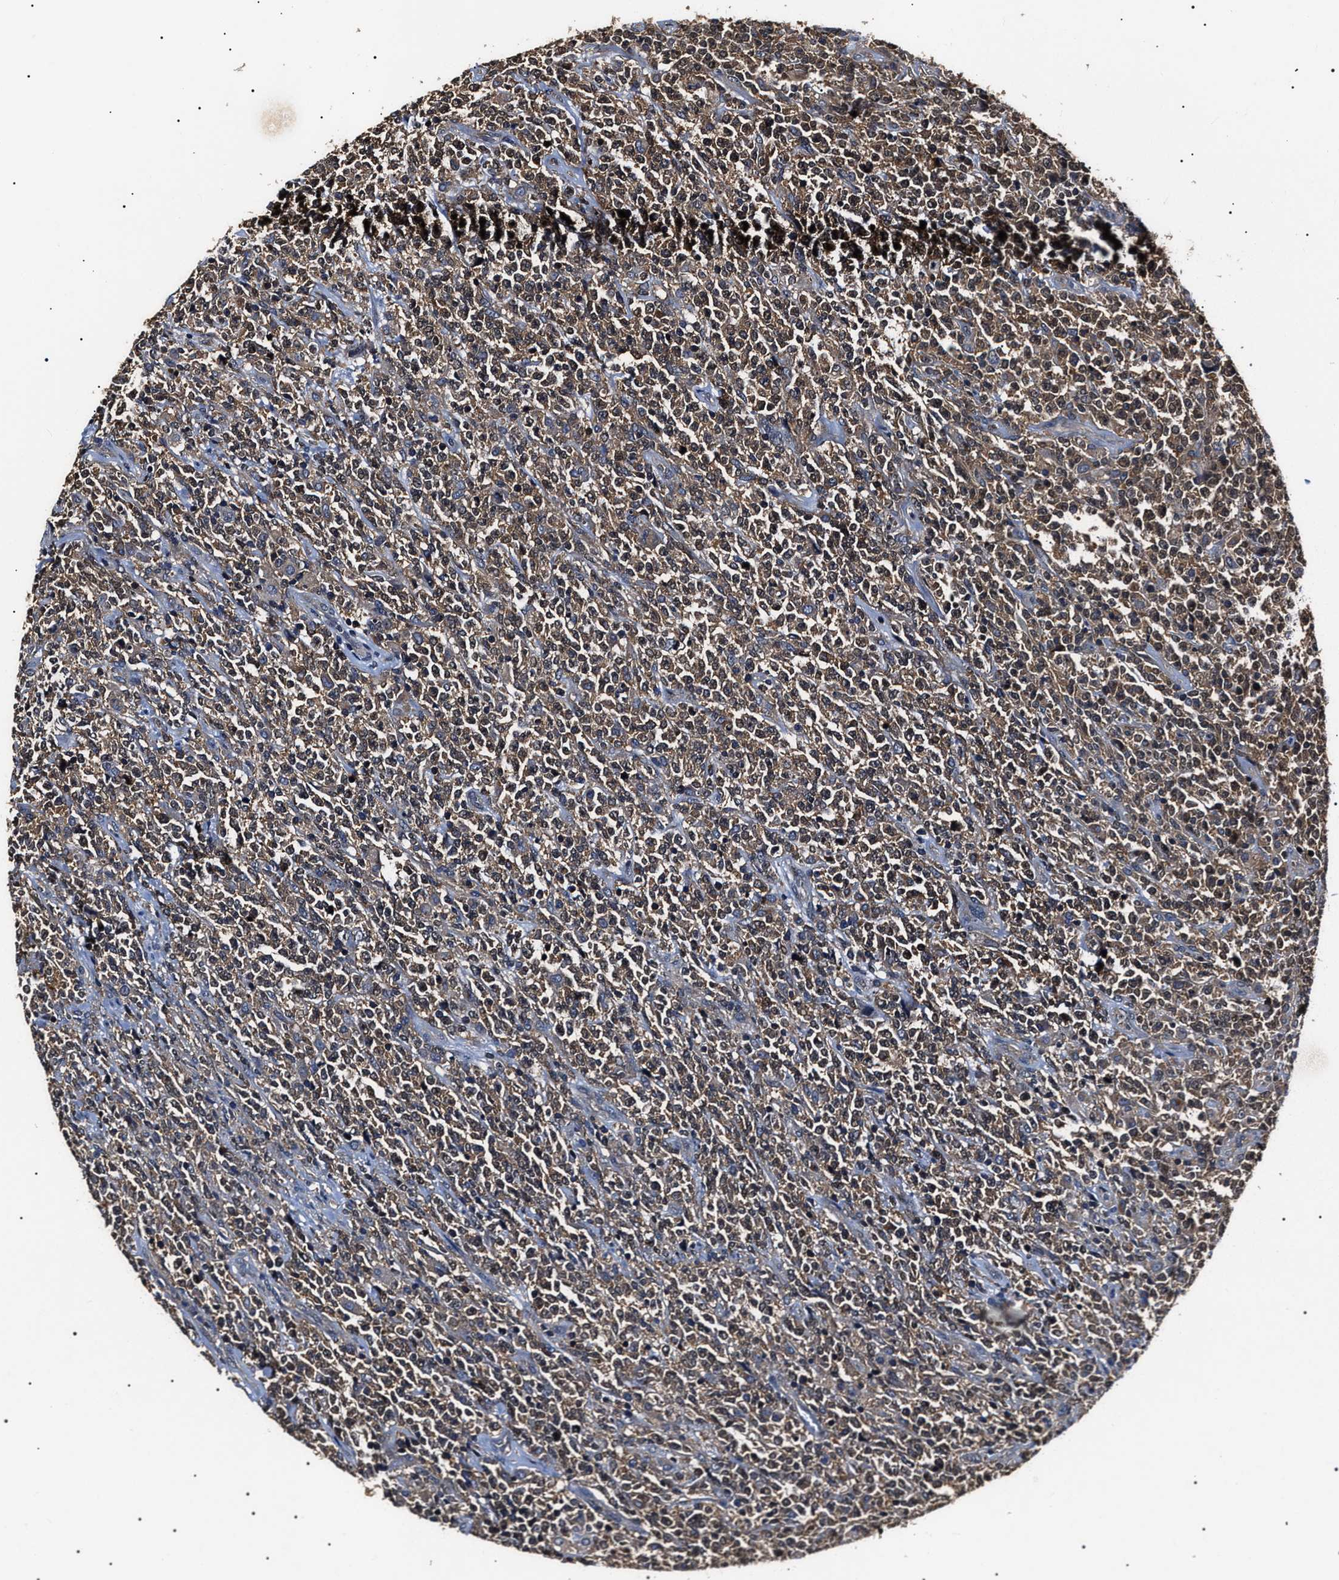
{"staining": {"intensity": "moderate", "quantity": ">75%", "location": "cytoplasmic/membranous"}, "tissue": "lymphoma", "cell_type": "Tumor cells", "image_type": "cancer", "snomed": [{"axis": "morphology", "description": "Malignant lymphoma, non-Hodgkin's type, High grade"}, {"axis": "topography", "description": "Soft tissue"}], "caption": "The micrograph shows immunohistochemical staining of lymphoma. There is moderate cytoplasmic/membranous expression is present in approximately >75% of tumor cells. (DAB IHC, brown staining for protein, blue staining for nuclei).", "gene": "CCT8", "patient": {"sex": "male", "age": 18}}